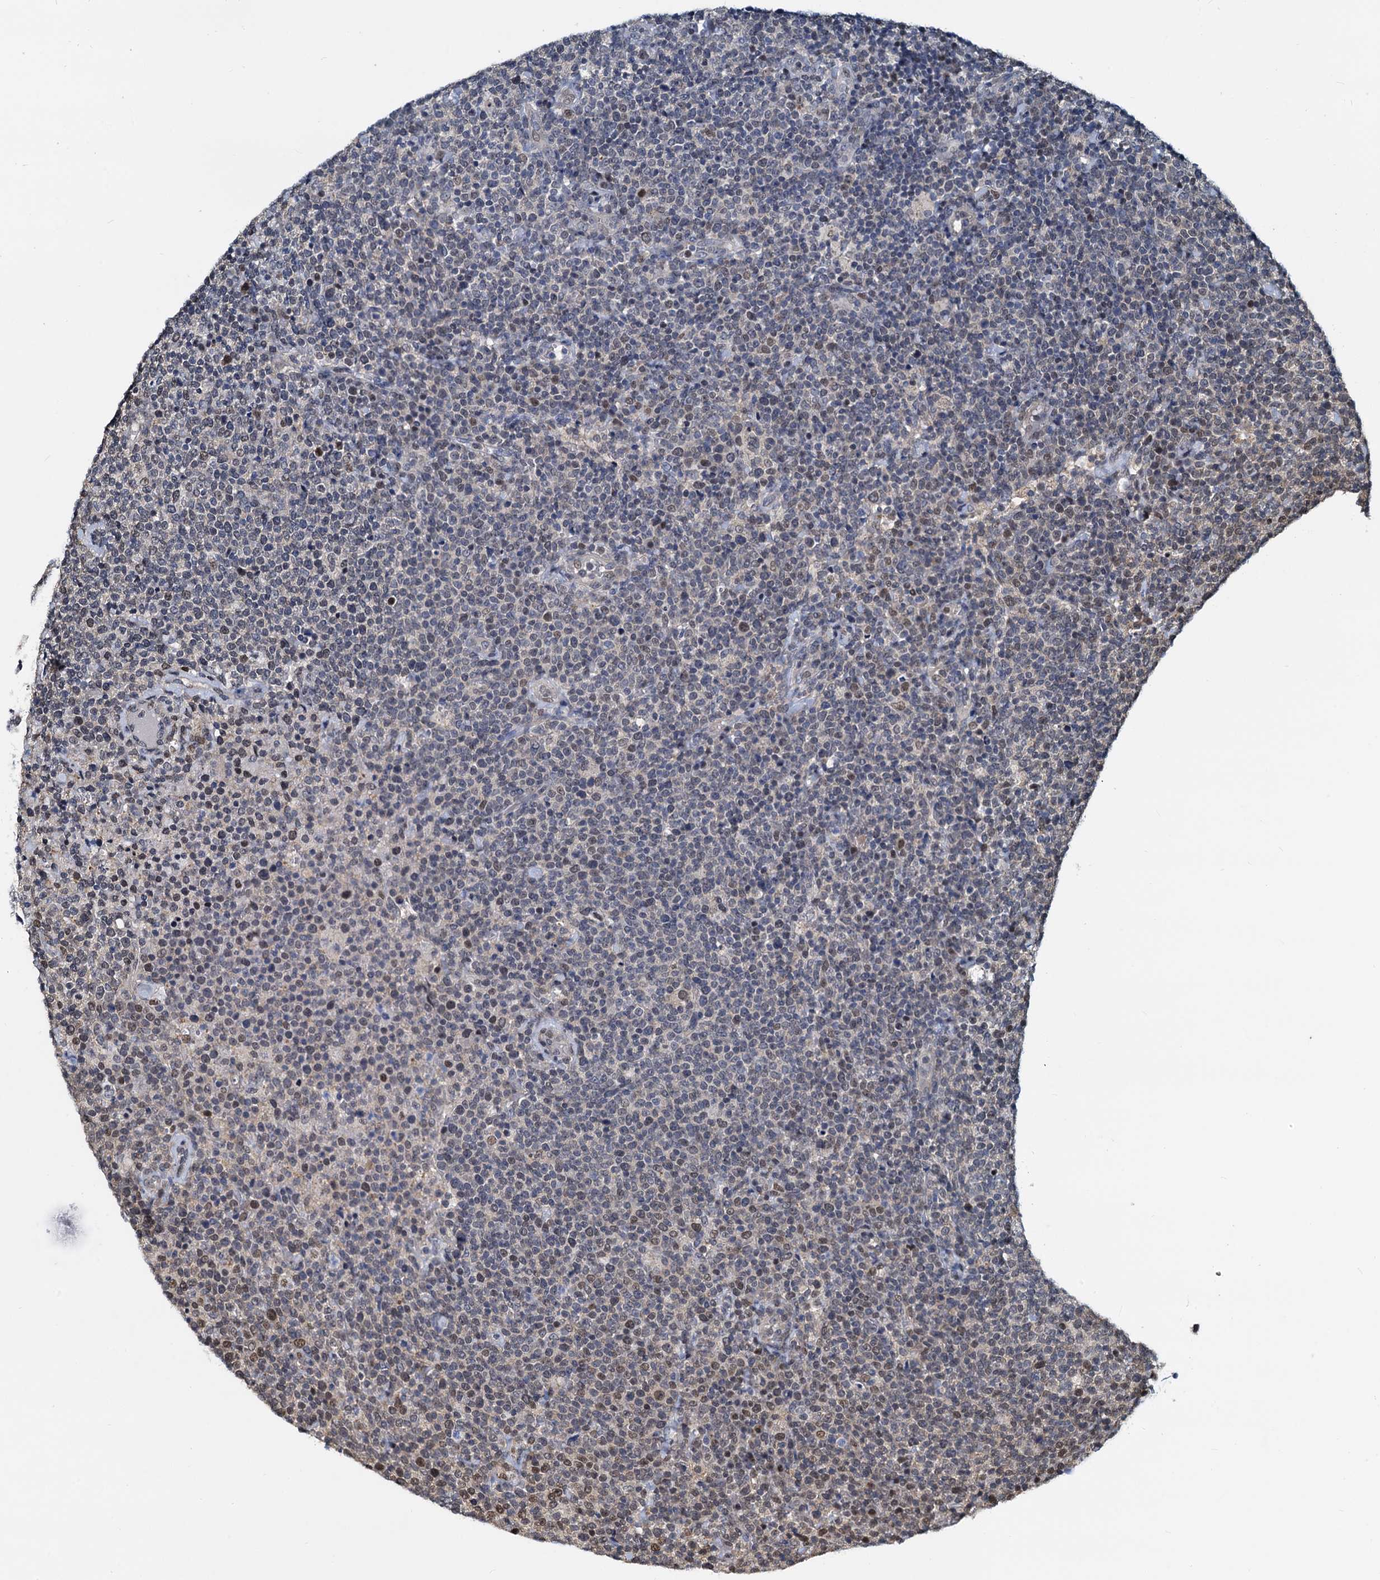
{"staining": {"intensity": "moderate", "quantity": "<25%", "location": "nuclear"}, "tissue": "lymphoma", "cell_type": "Tumor cells", "image_type": "cancer", "snomed": [{"axis": "morphology", "description": "Malignant lymphoma, non-Hodgkin's type, High grade"}, {"axis": "topography", "description": "Lymph node"}], "caption": "Immunohistochemical staining of human high-grade malignant lymphoma, non-Hodgkin's type shows low levels of moderate nuclear expression in approximately <25% of tumor cells.", "gene": "PTGES3", "patient": {"sex": "male", "age": 61}}